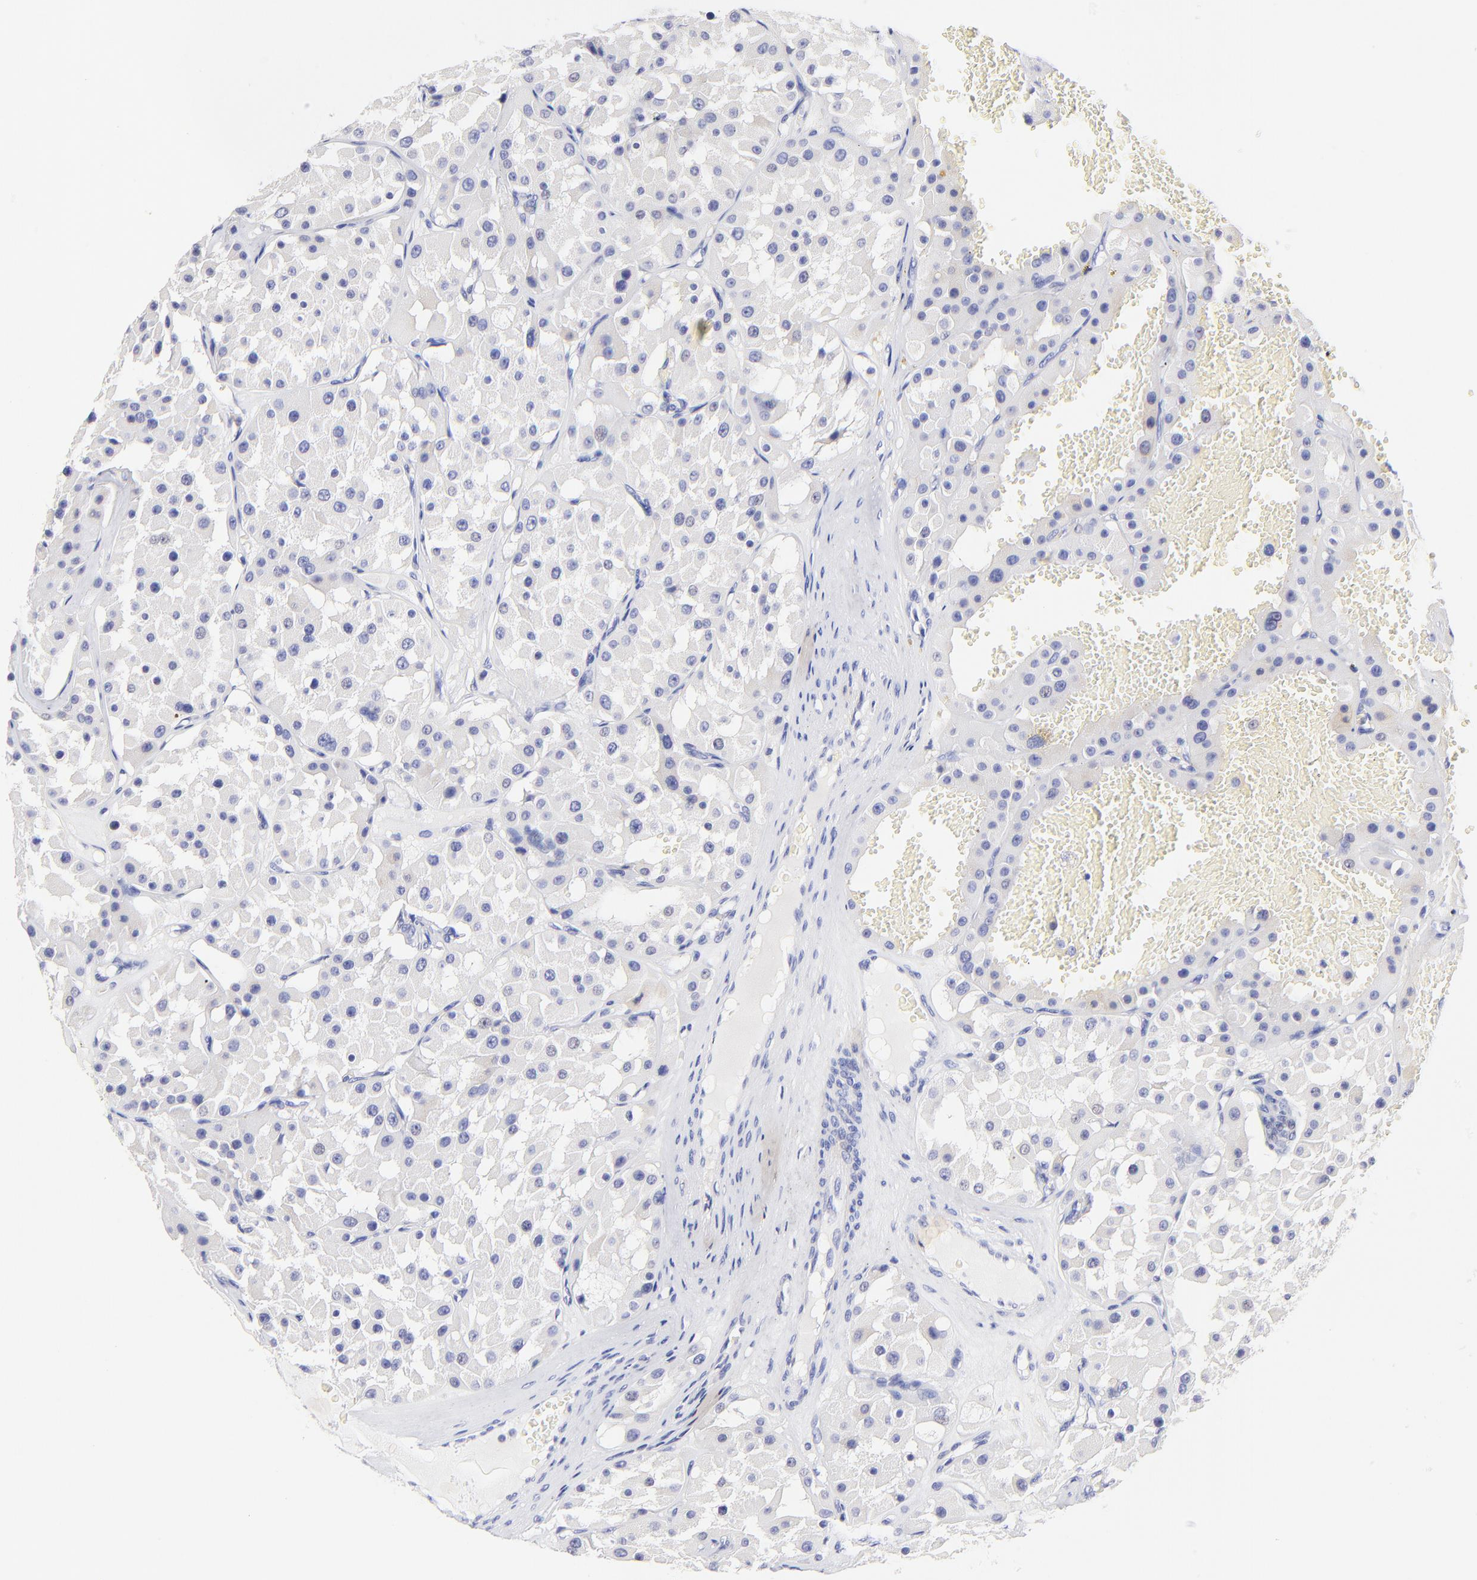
{"staining": {"intensity": "negative", "quantity": "none", "location": "none"}, "tissue": "renal cancer", "cell_type": "Tumor cells", "image_type": "cancer", "snomed": [{"axis": "morphology", "description": "Adenocarcinoma, uncertain malignant potential"}, {"axis": "topography", "description": "Kidney"}], "caption": "Protein analysis of renal cancer displays no significant expression in tumor cells.", "gene": "RAB3A", "patient": {"sex": "male", "age": 63}}